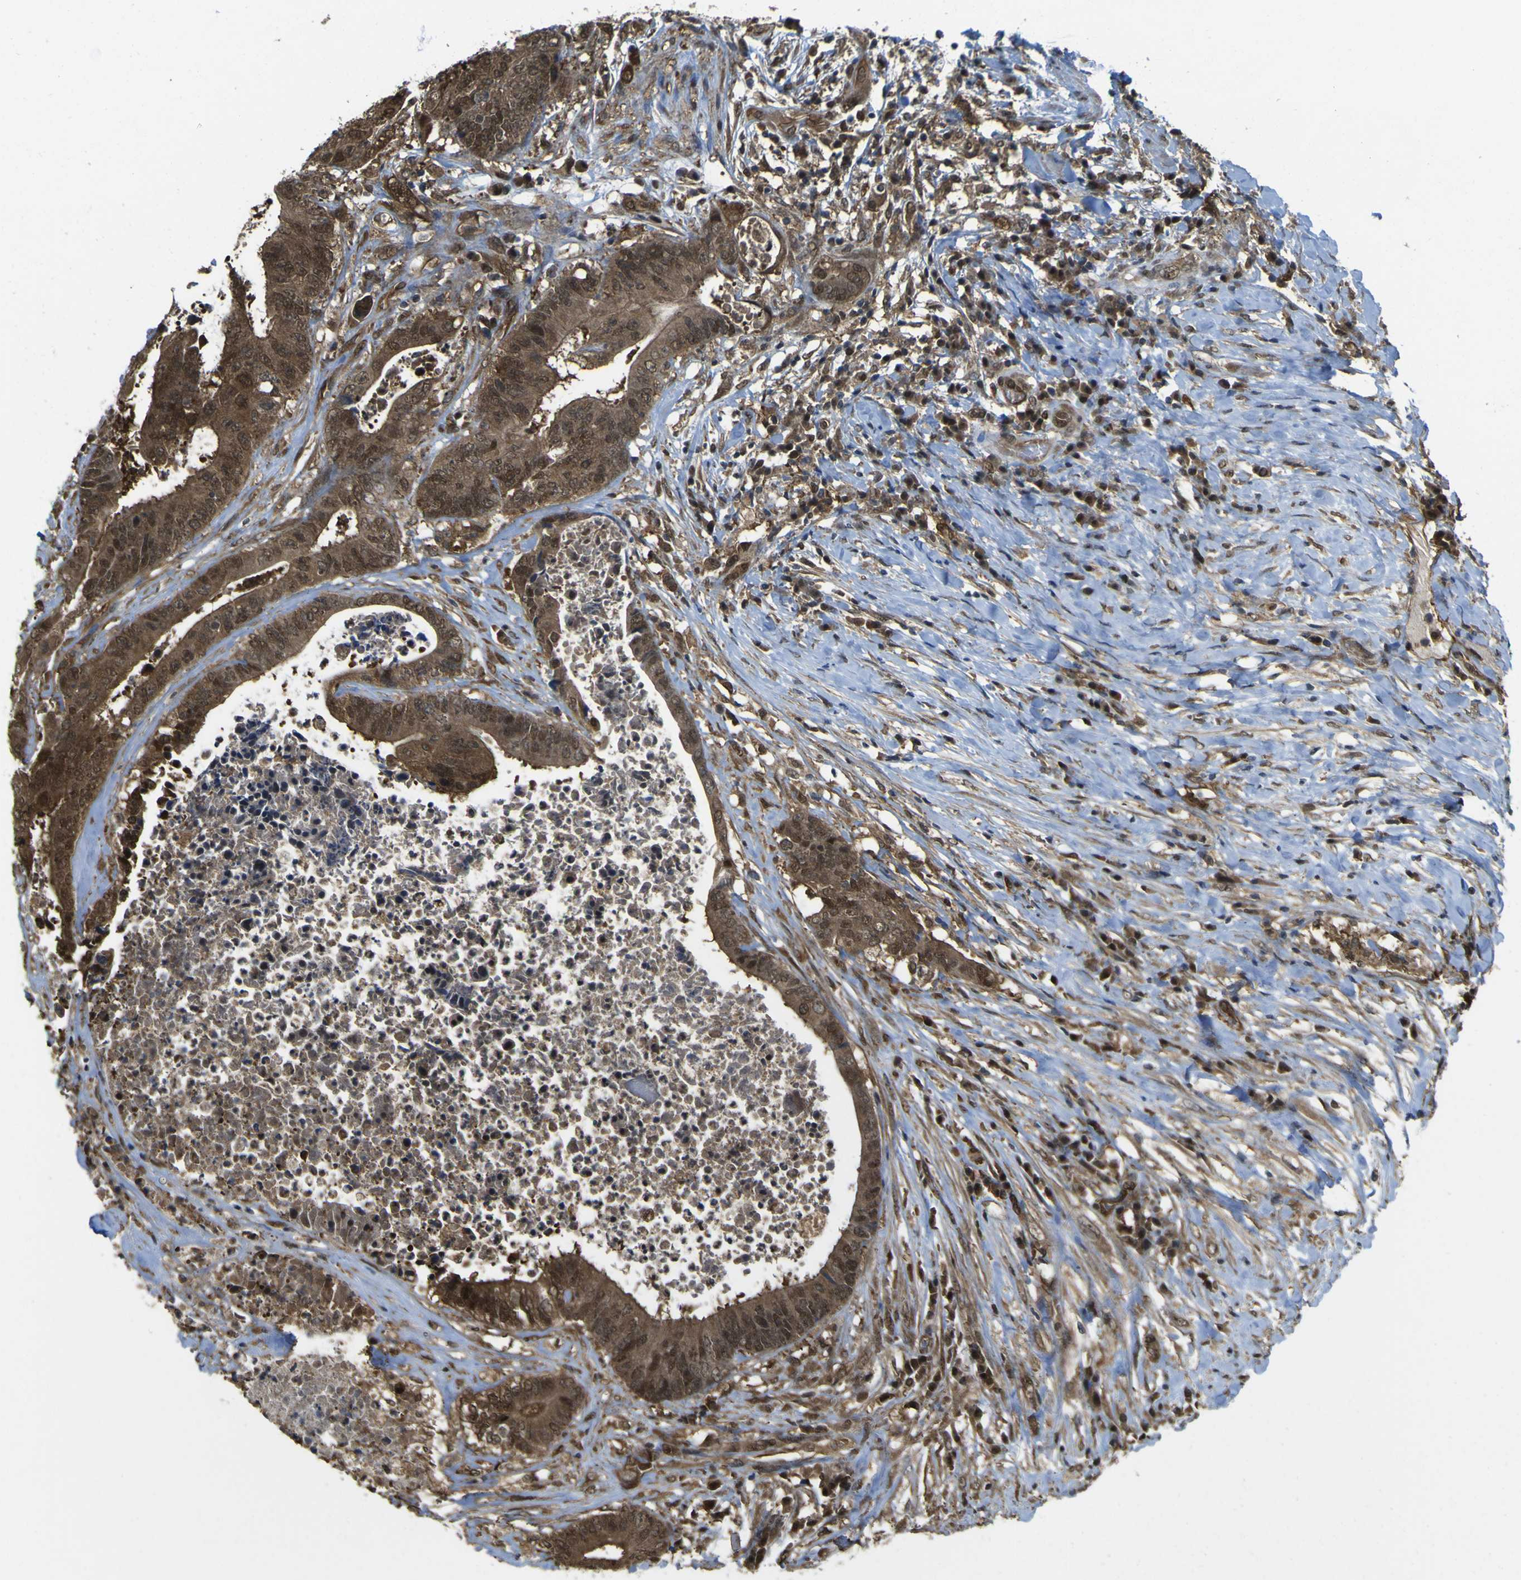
{"staining": {"intensity": "strong", "quantity": ">75%", "location": "cytoplasmic/membranous,nuclear"}, "tissue": "colorectal cancer", "cell_type": "Tumor cells", "image_type": "cancer", "snomed": [{"axis": "morphology", "description": "Adenocarcinoma, NOS"}, {"axis": "topography", "description": "Rectum"}], "caption": "Immunohistochemical staining of colorectal adenocarcinoma exhibits strong cytoplasmic/membranous and nuclear protein staining in approximately >75% of tumor cells.", "gene": "YWHAG", "patient": {"sex": "male", "age": 72}}